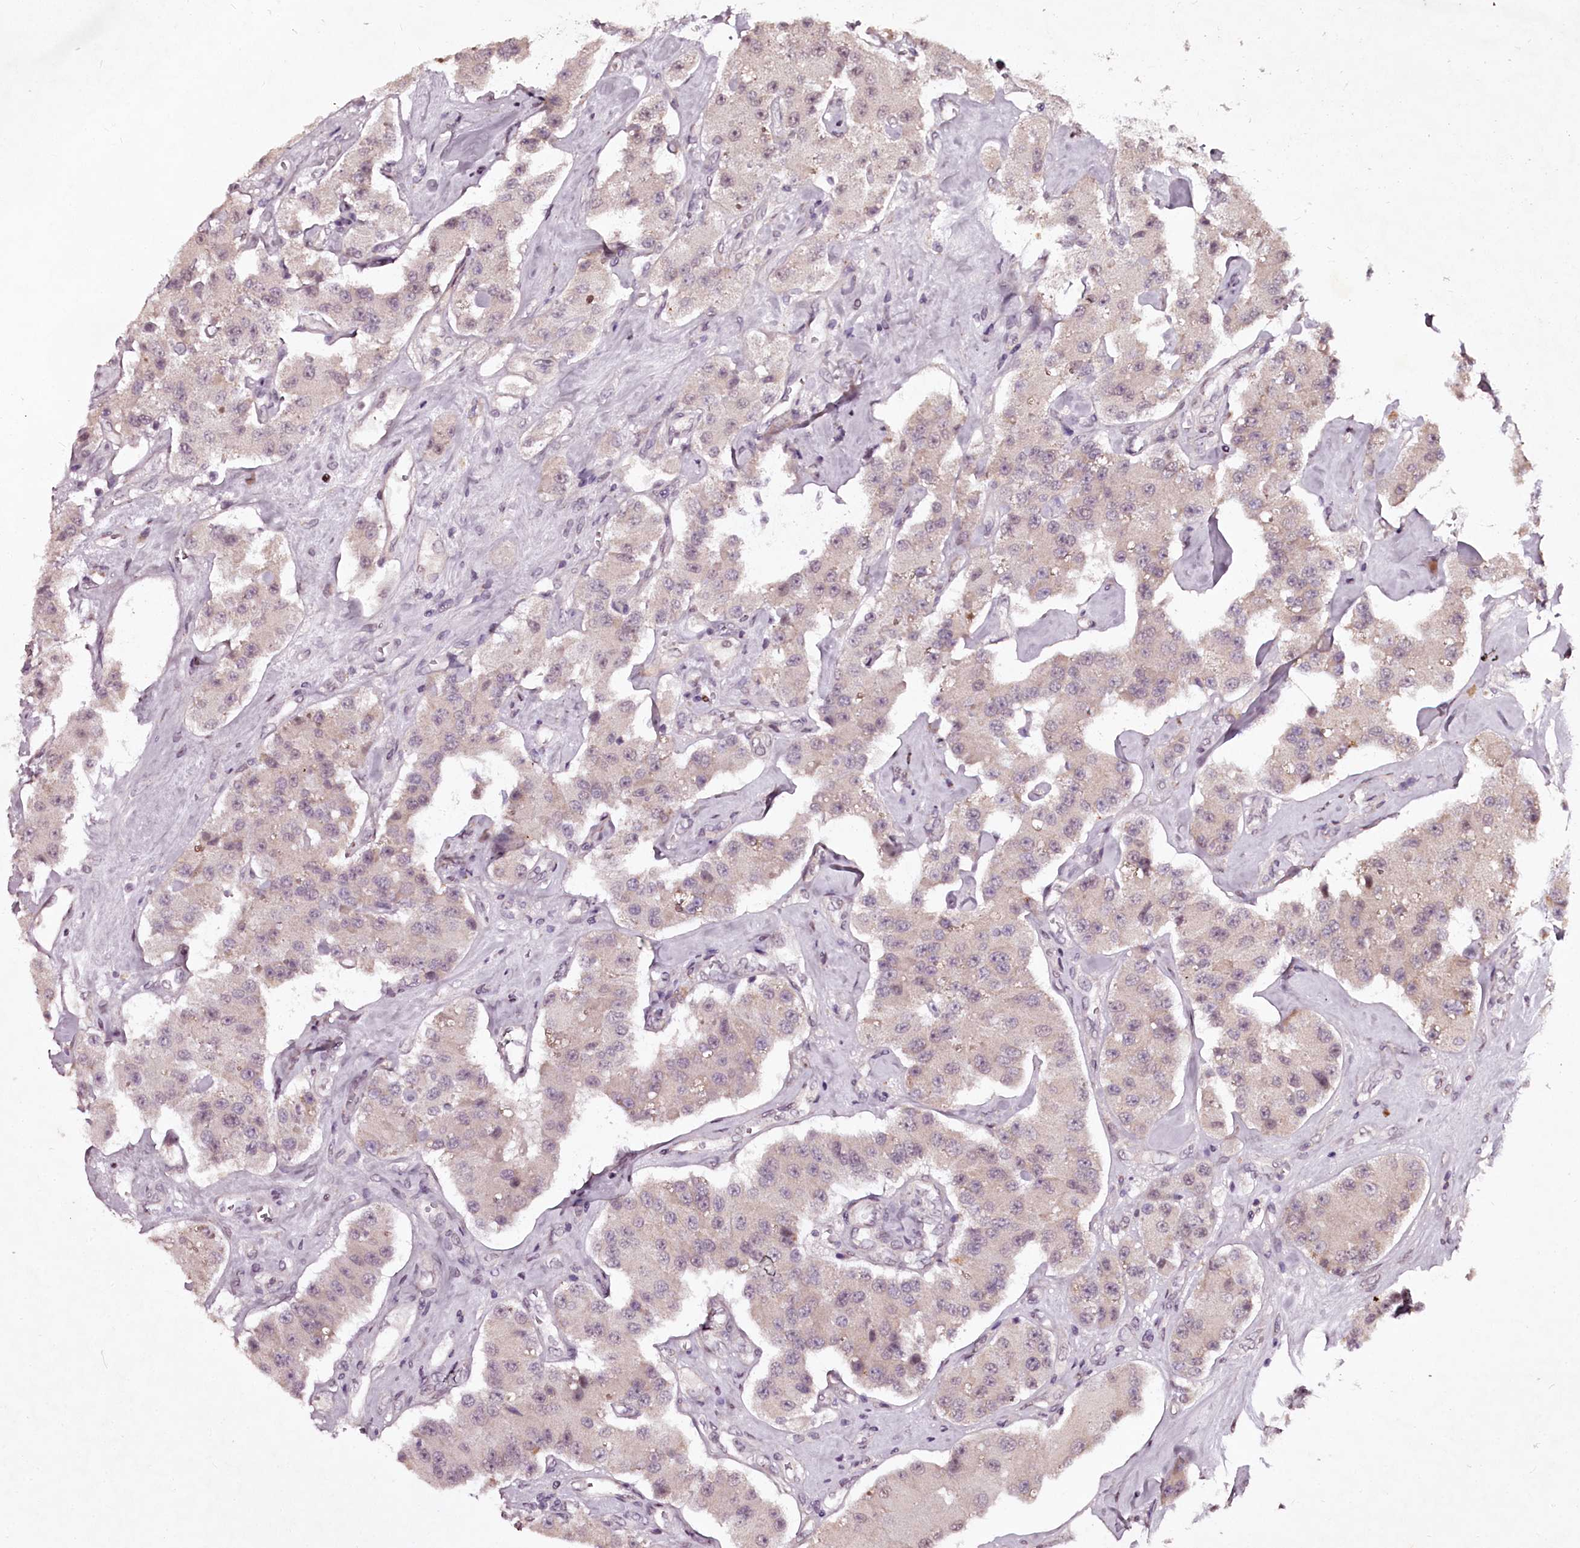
{"staining": {"intensity": "weak", "quantity": "<25%", "location": "nuclear"}, "tissue": "carcinoid", "cell_type": "Tumor cells", "image_type": "cancer", "snomed": [{"axis": "morphology", "description": "Carcinoid, malignant, NOS"}, {"axis": "topography", "description": "Pancreas"}], "caption": "High magnification brightfield microscopy of carcinoid stained with DAB (3,3'-diaminobenzidine) (brown) and counterstained with hematoxylin (blue): tumor cells show no significant expression.", "gene": "MAML3", "patient": {"sex": "male", "age": 41}}